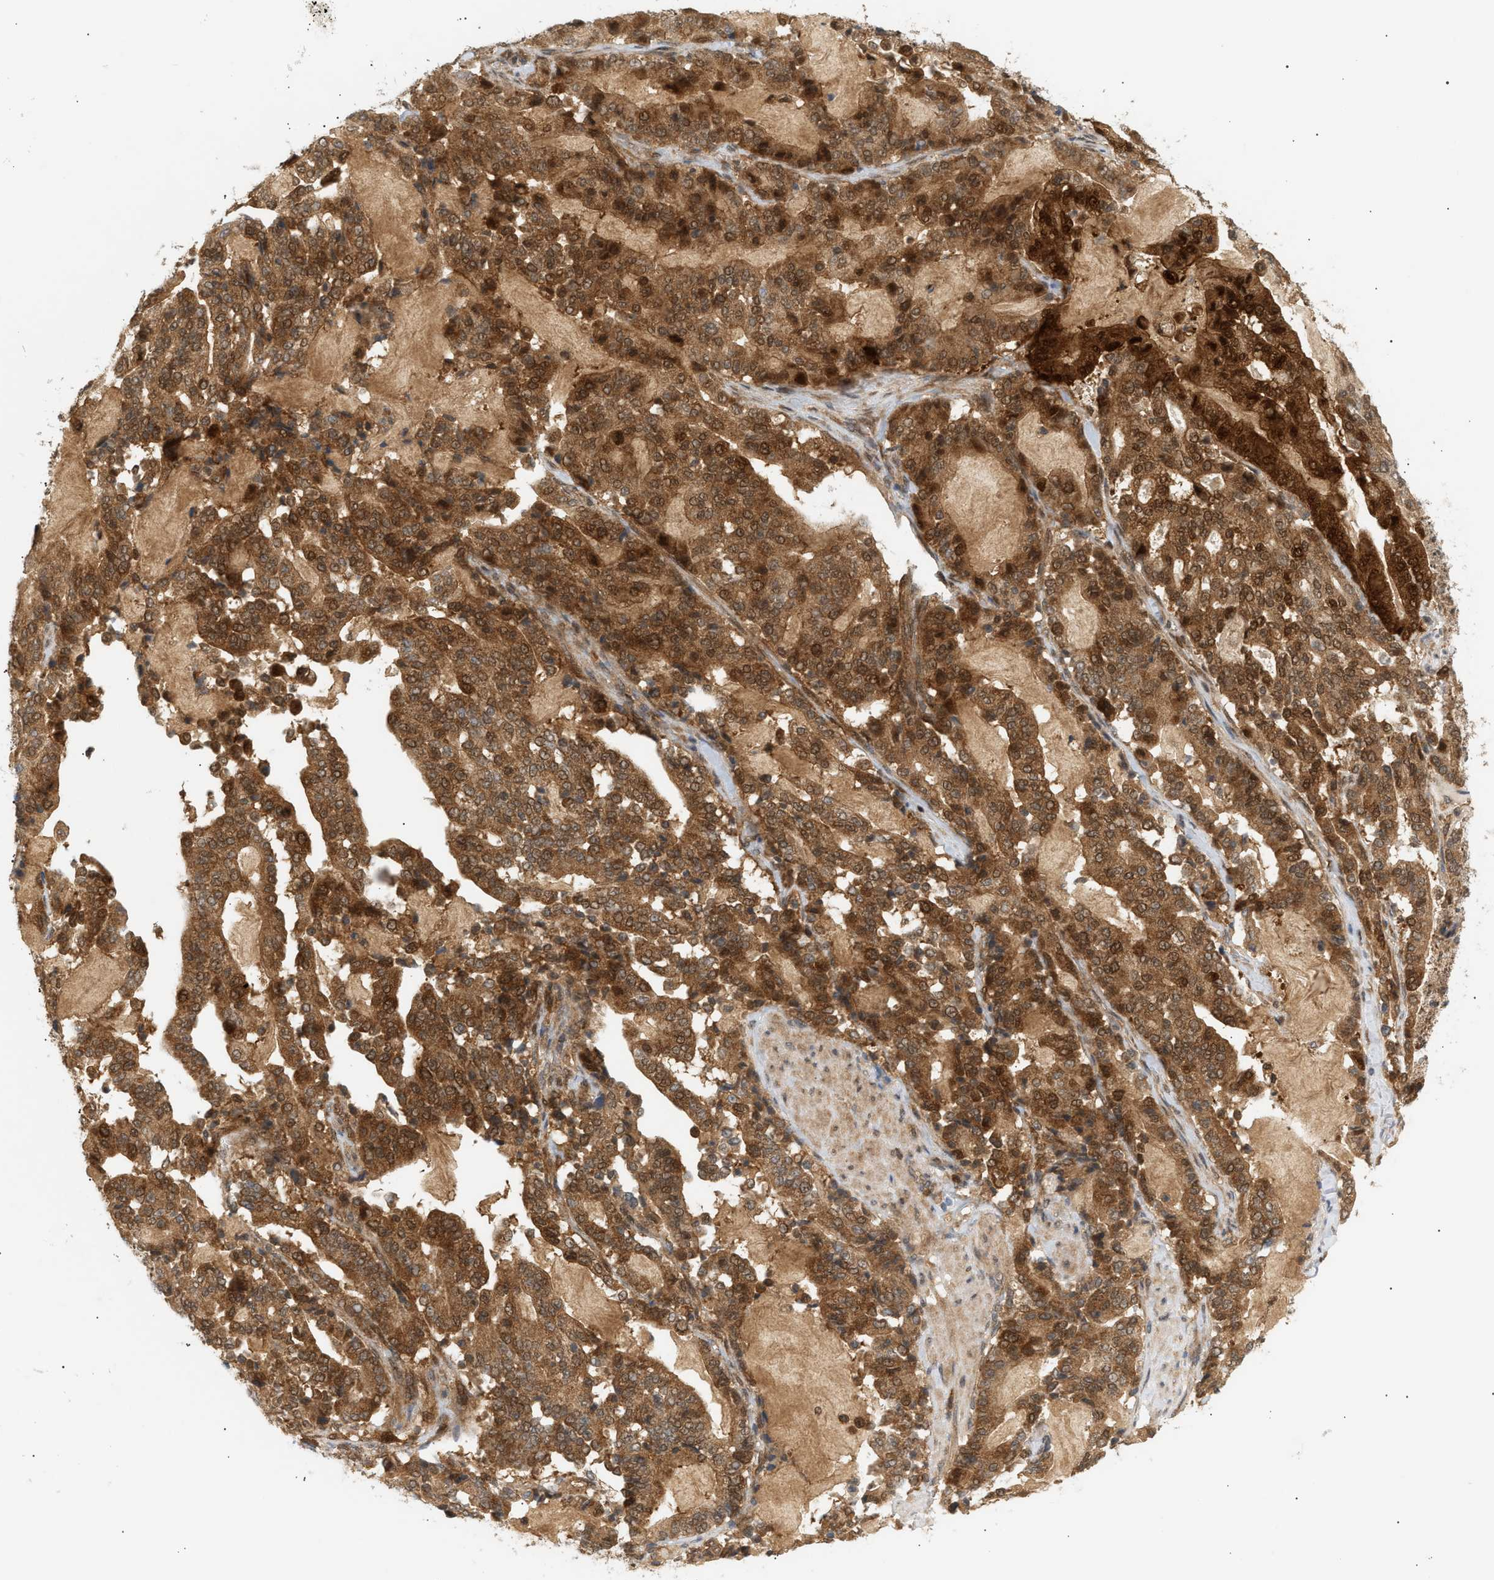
{"staining": {"intensity": "strong", "quantity": ">75%", "location": "cytoplasmic/membranous,nuclear"}, "tissue": "pancreatic cancer", "cell_type": "Tumor cells", "image_type": "cancer", "snomed": [{"axis": "morphology", "description": "Adenocarcinoma, NOS"}, {"axis": "topography", "description": "Pancreas"}], "caption": "Adenocarcinoma (pancreatic) stained with DAB (3,3'-diaminobenzidine) IHC reveals high levels of strong cytoplasmic/membranous and nuclear expression in approximately >75% of tumor cells. (DAB IHC, brown staining for protein, blue staining for nuclei).", "gene": "SHC1", "patient": {"sex": "male", "age": 63}}